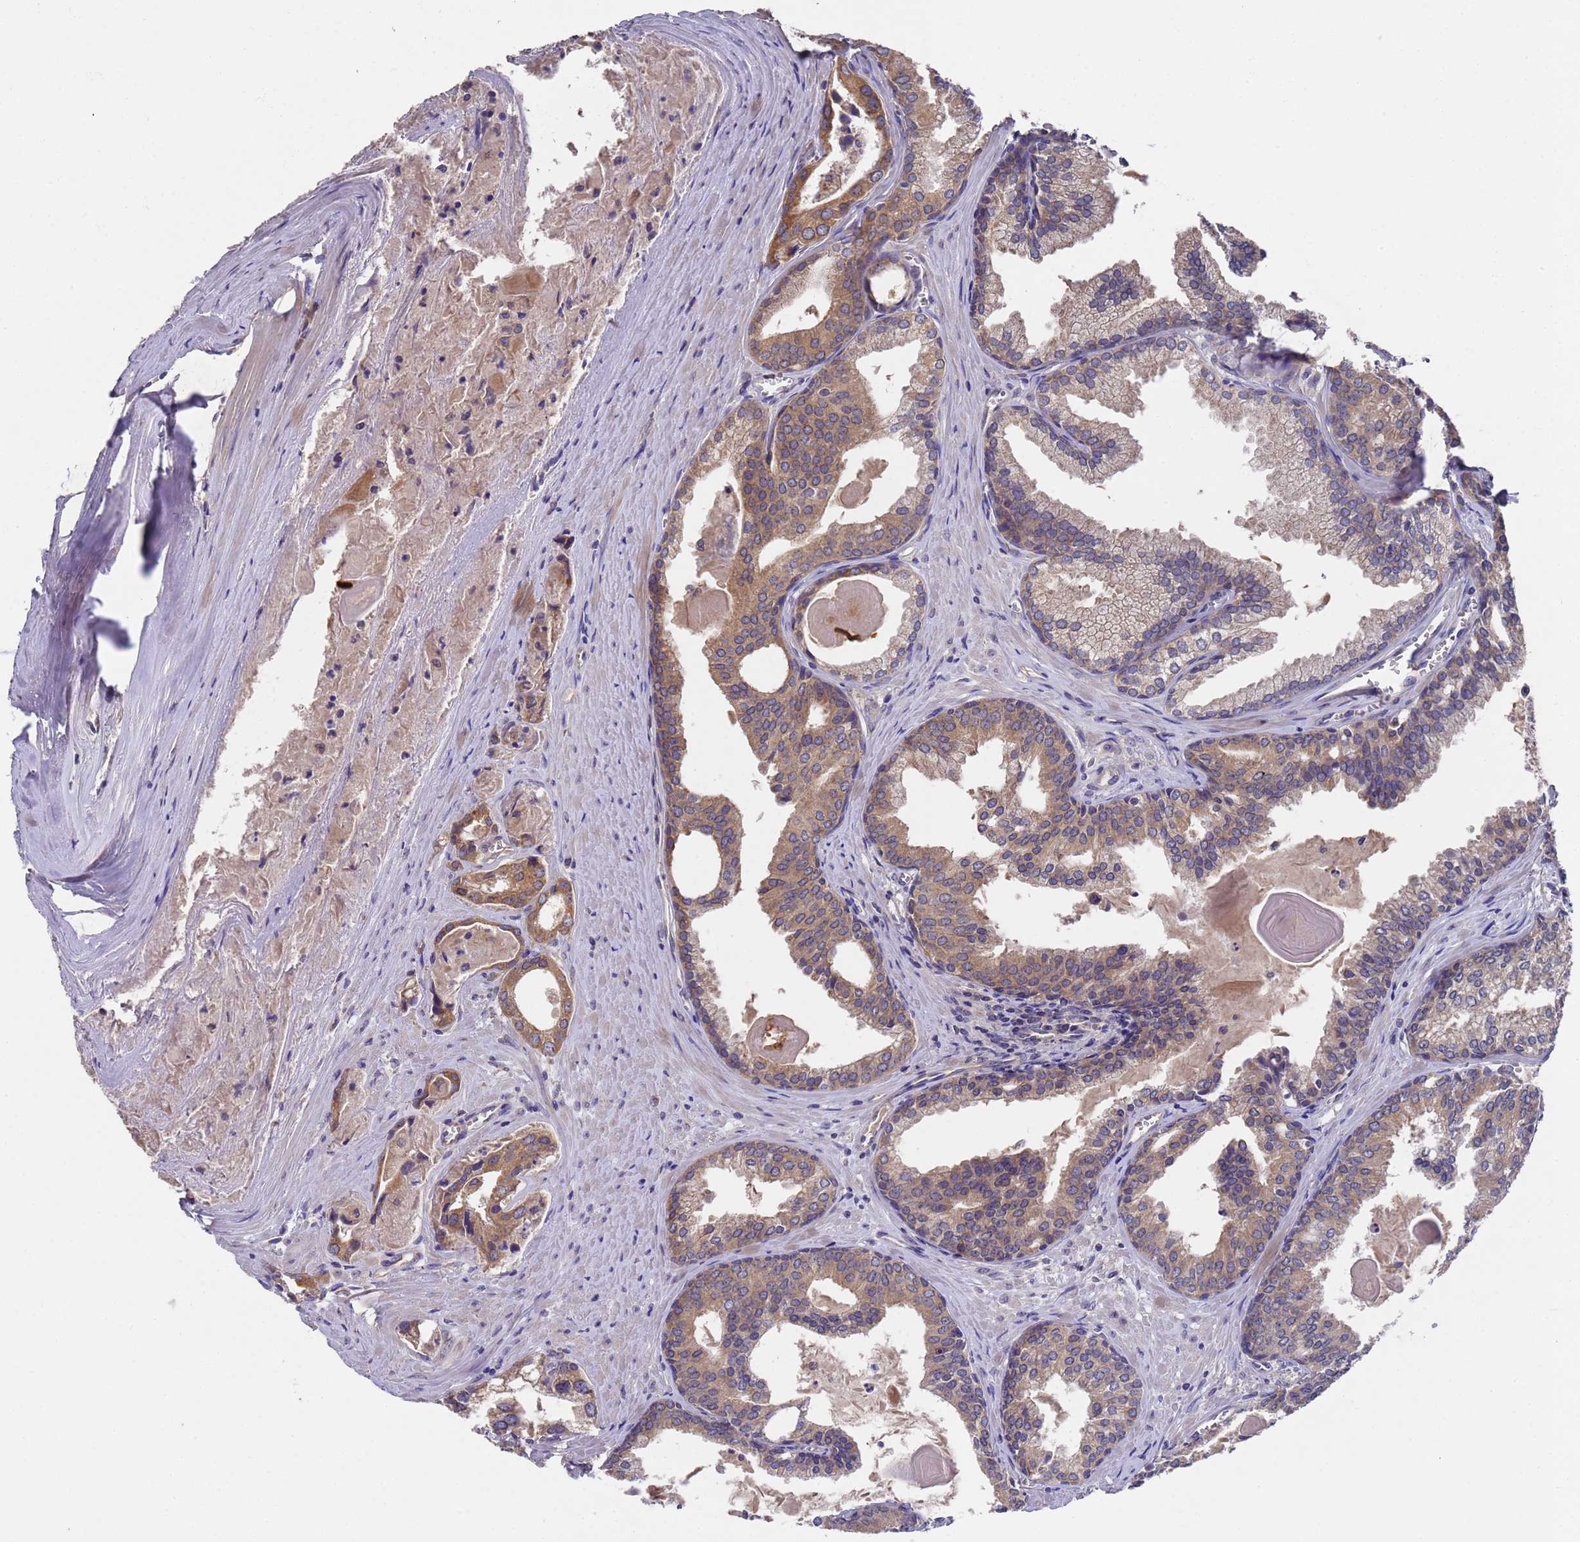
{"staining": {"intensity": "moderate", "quantity": ">75%", "location": "cytoplasmic/membranous"}, "tissue": "prostate cancer", "cell_type": "Tumor cells", "image_type": "cancer", "snomed": [{"axis": "morphology", "description": "Adenocarcinoma, High grade"}, {"axis": "topography", "description": "Prostate"}], "caption": "Tumor cells demonstrate moderate cytoplasmic/membranous expression in about >75% of cells in prostate high-grade adenocarcinoma.", "gene": "DCAF12L2", "patient": {"sex": "male", "age": 68}}